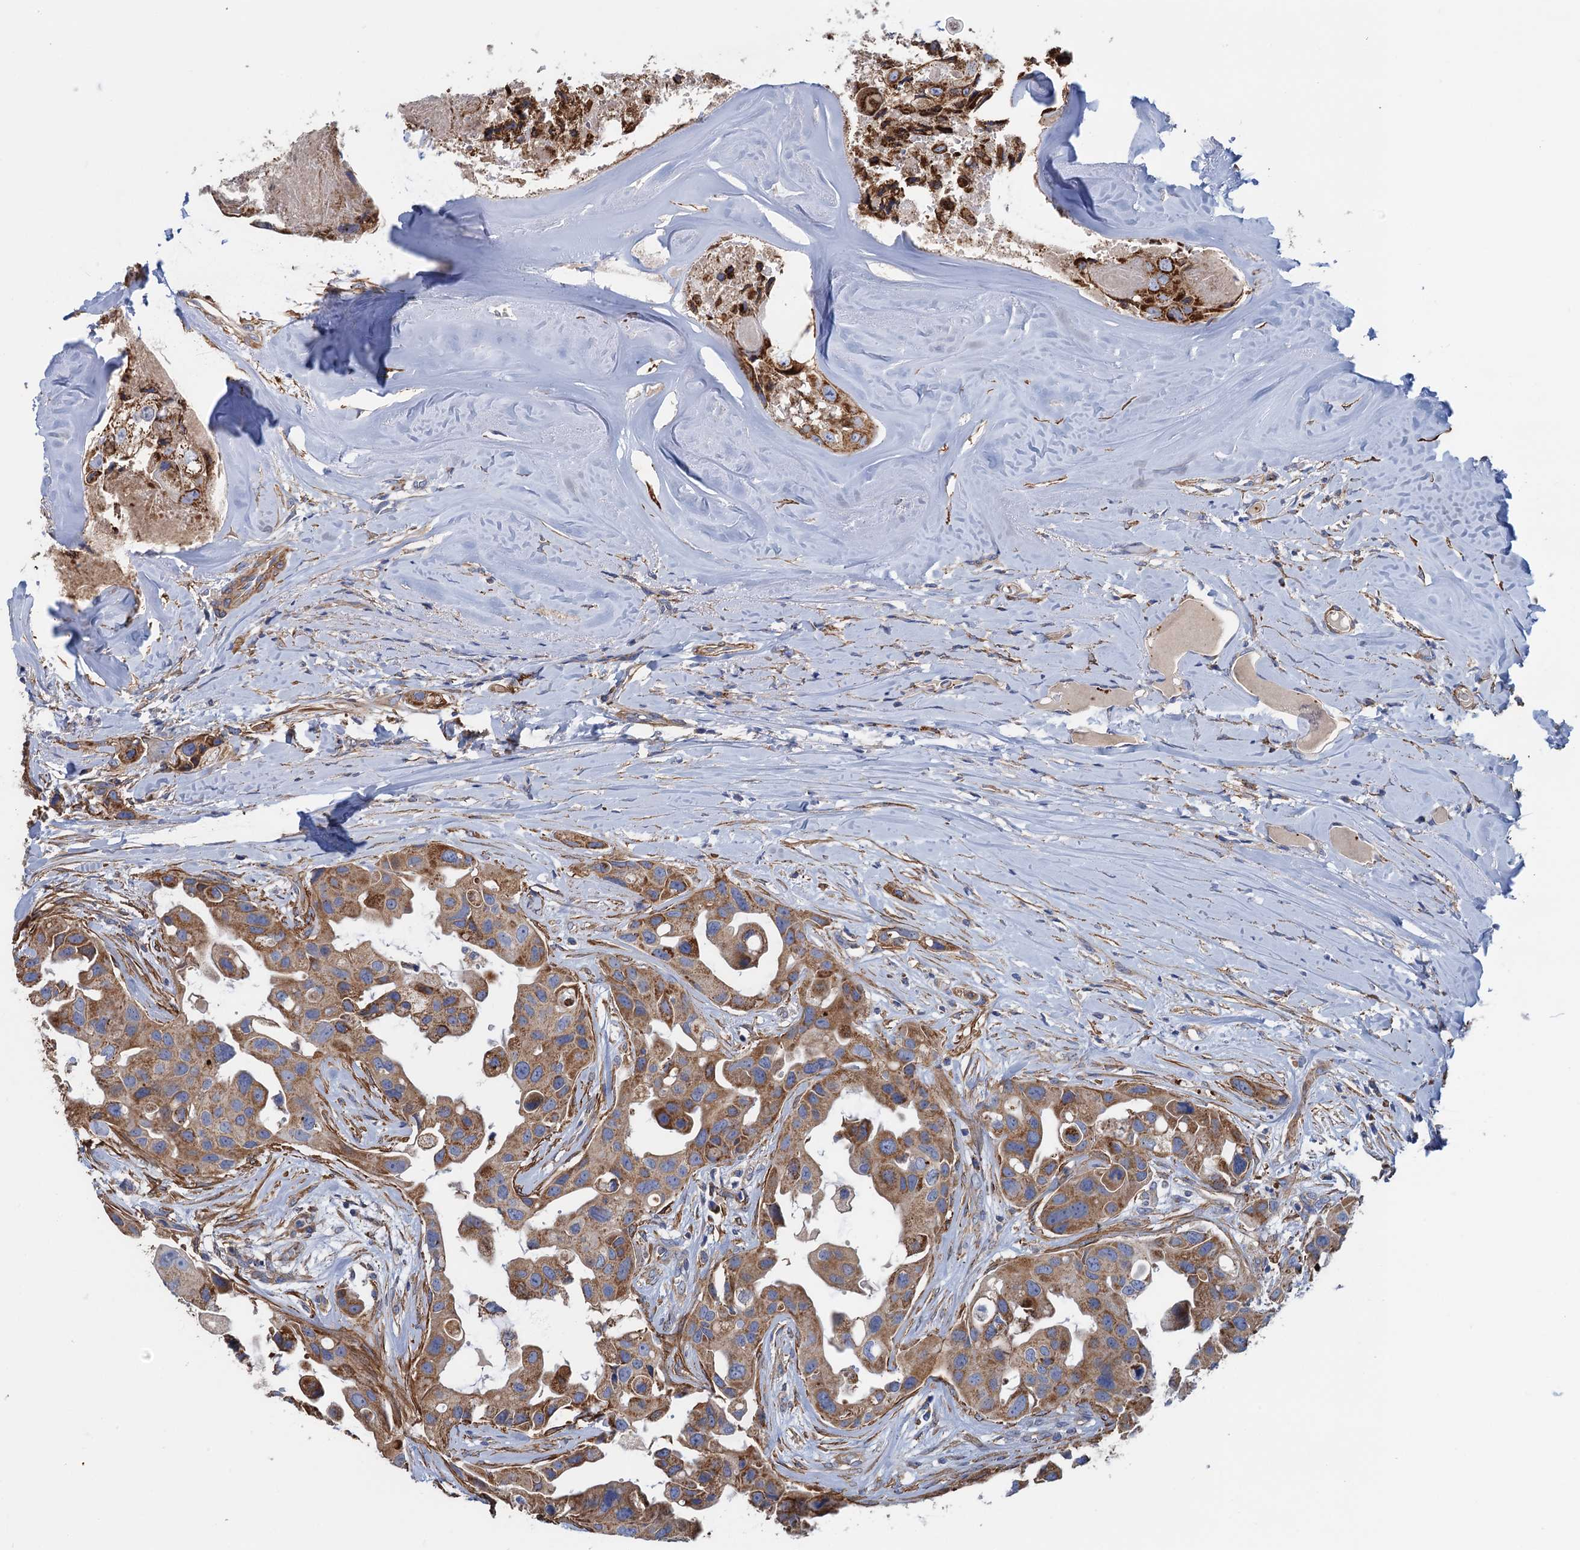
{"staining": {"intensity": "moderate", "quantity": ">75%", "location": "cytoplasmic/membranous"}, "tissue": "head and neck cancer", "cell_type": "Tumor cells", "image_type": "cancer", "snomed": [{"axis": "morphology", "description": "Adenocarcinoma, NOS"}, {"axis": "morphology", "description": "Adenocarcinoma, metastatic, NOS"}, {"axis": "topography", "description": "Head-Neck"}], "caption": "Metastatic adenocarcinoma (head and neck) tissue shows moderate cytoplasmic/membranous staining in approximately >75% of tumor cells", "gene": "GCSH", "patient": {"sex": "male", "age": 75}}